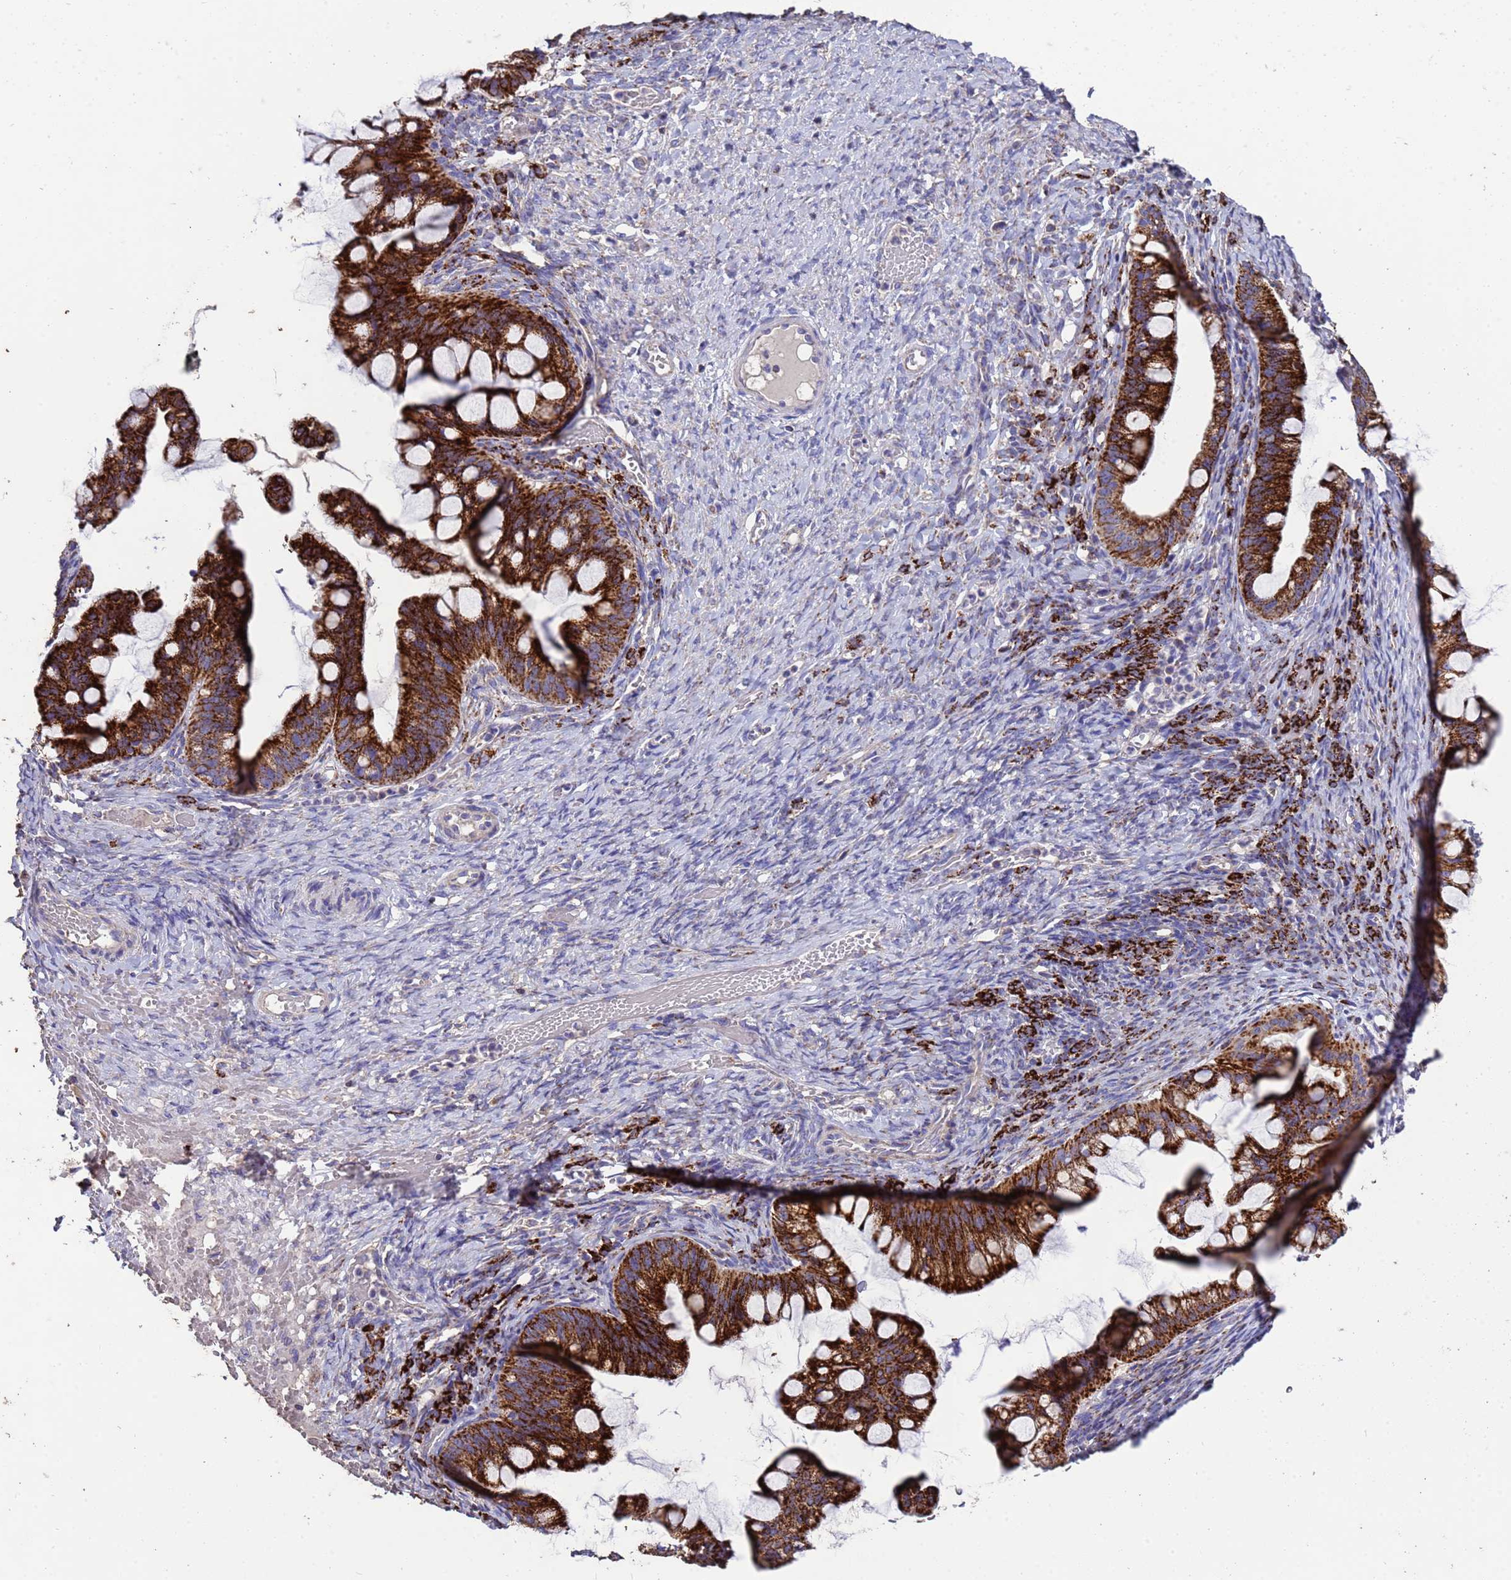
{"staining": {"intensity": "strong", "quantity": ">75%", "location": "cytoplasmic/membranous"}, "tissue": "ovarian cancer", "cell_type": "Tumor cells", "image_type": "cancer", "snomed": [{"axis": "morphology", "description": "Cystadenocarcinoma, mucinous, NOS"}, {"axis": "topography", "description": "Ovary"}], "caption": "An immunohistochemistry (IHC) histopathology image of neoplastic tissue is shown. Protein staining in brown shows strong cytoplasmic/membranous positivity in mucinous cystadenocarcinoma (ovarian) within tumor cells. The protein is stained brown, and the nuclei are stained in blue (DAB (3,3'-diaminobenzidine) IHC with brightfield microscopy, high magnification).", "gene": "ZNFX1", "patient": {"sex": "female", "age": 73}}